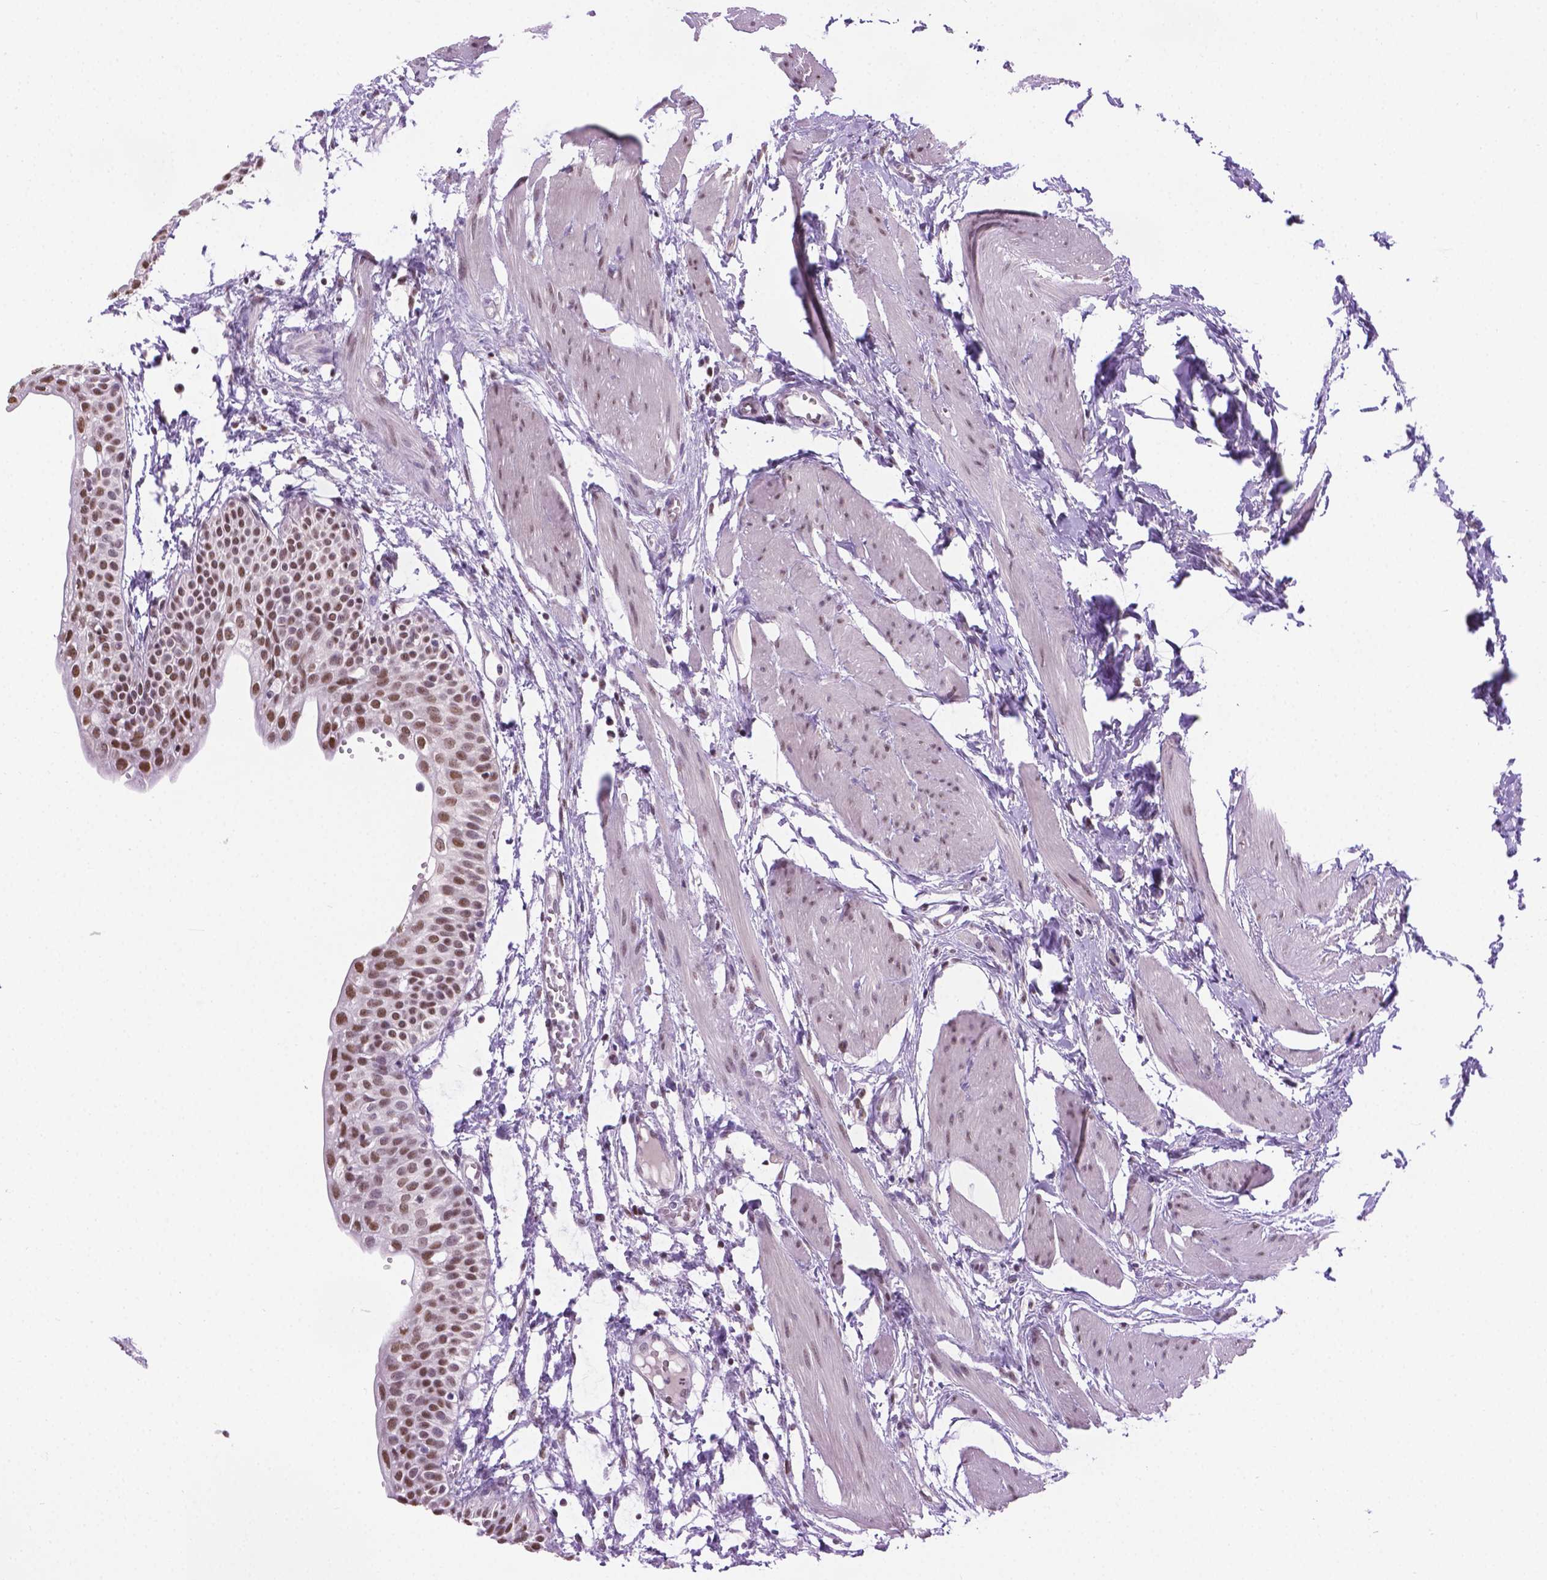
{"staining": {"intensity": "moderate", "quantity": "25%-75%", "location": "nuclear"}, "tissue": "urinary bladder", "cell_type": "Urothelial cells", "image_type": "normal", "snomed": [{"axis": "morphology", "description": "Normal tissue, NOS"}, {"axis": "topography", "description": "Urinary bladder"}, {"axis": "topography", "description": "Peripheral nerve tissue"}], "caption": "Human urinary bladder stained for a protein (brown) demonstrates moderate nuclear positive expression in about 25%-75% of urothelial cells.", "gene": "ABI2", "patient": {"sex": "male", "age": 55}}